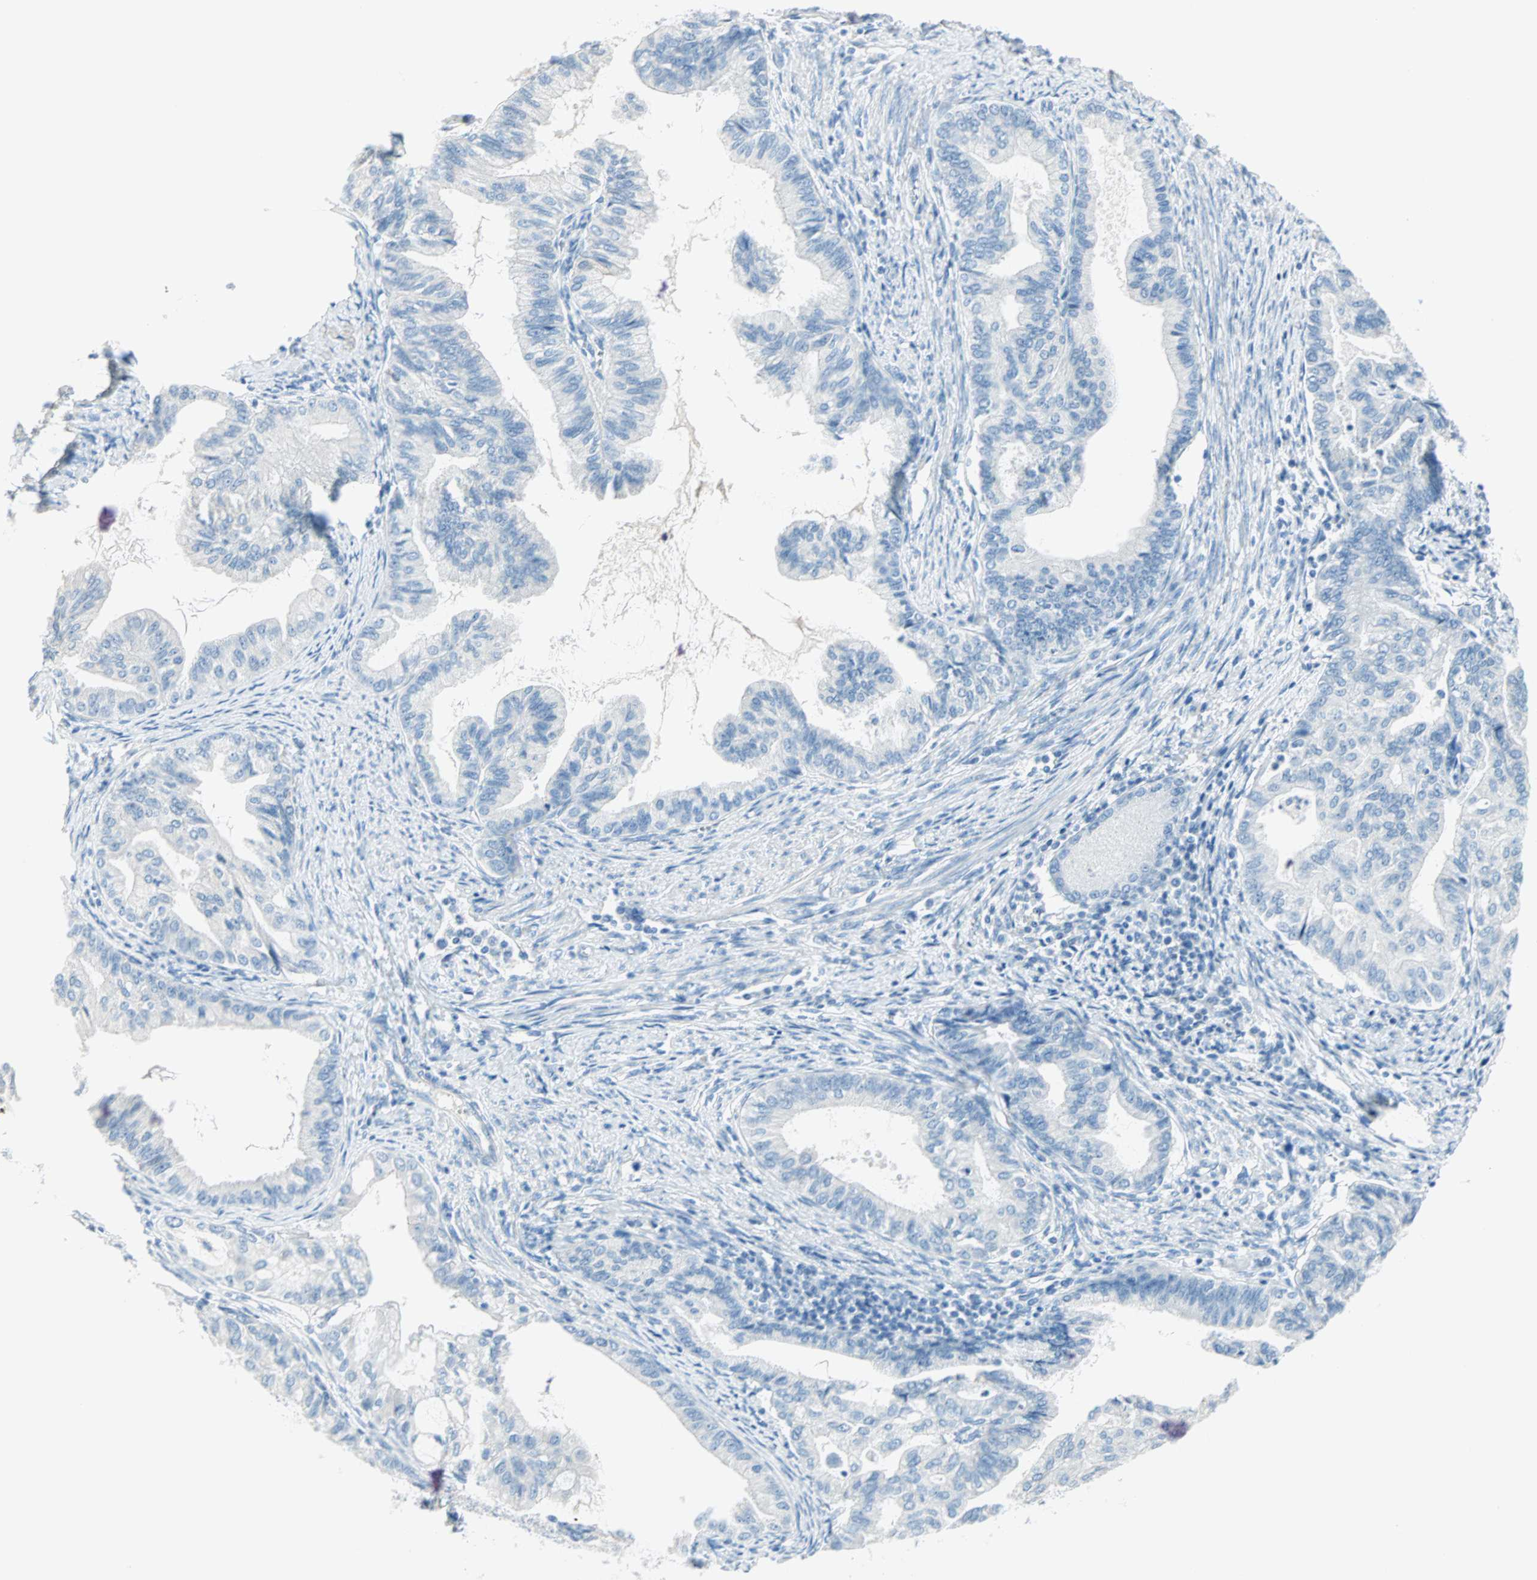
{"staining": {"intensity": "negative", "quantity": "none", "location": "none"}, "tissue": "endometrial cancer", "cell_type": "Tumor cells", "image_type": "cancer", "snomed": [{"axis": "morphology", "description": "Adenocarcinoma, NOS"}, {"axis": "topography", "description": "Endometrium"}], "caption": "IHC photomicrograph of human endometrial adenocarcinoma stained for a protein (brown), which exhibits no expression in tumor cells.", "gene": "SULT1C2", "patient": {"sex": "female", "age": 86}}